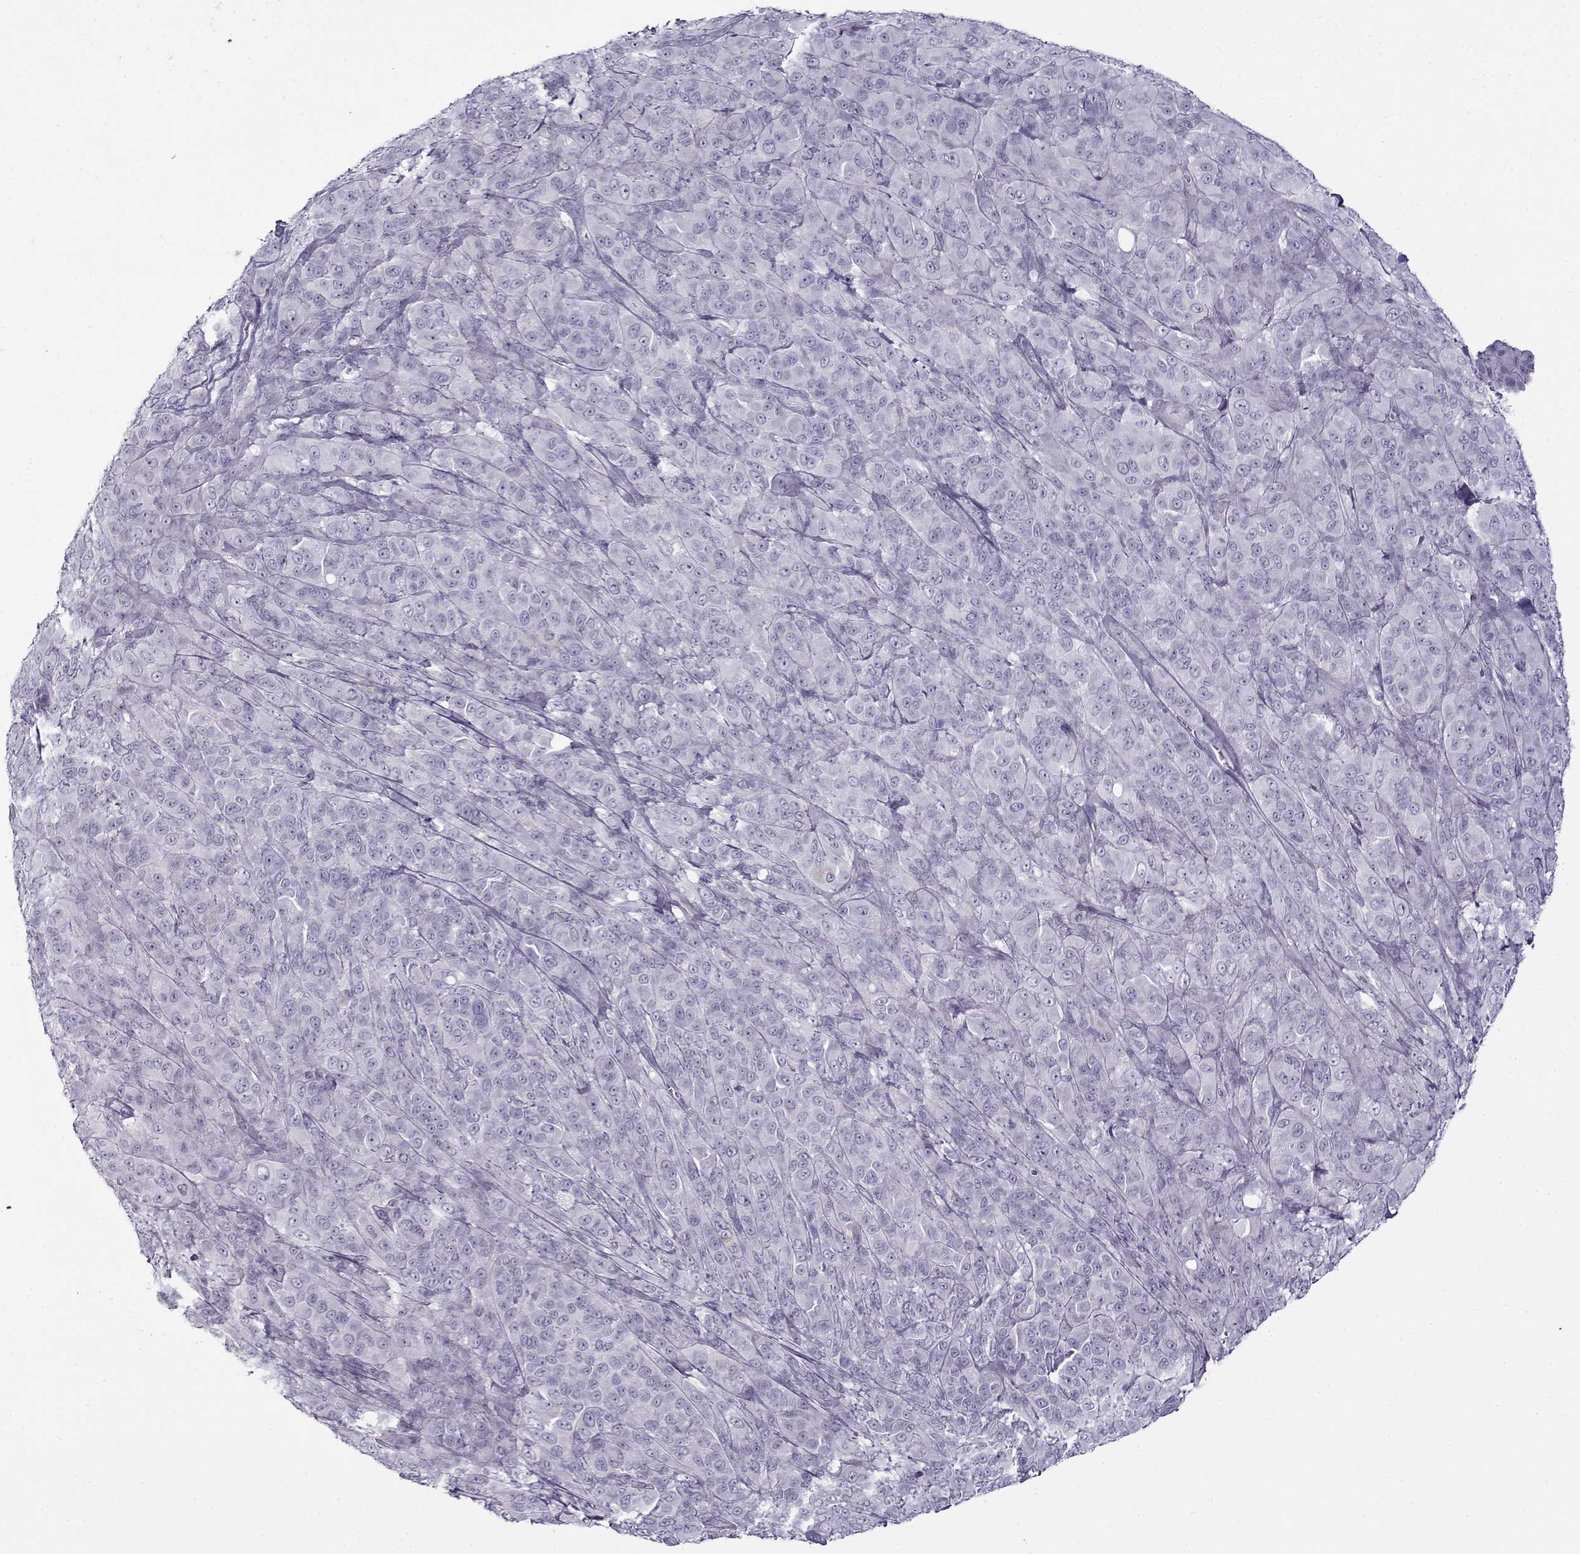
{"staining": {"intensity": "negative", "quantity": "none", "location": "none"}, "tissue": "melanoma", "cell_type": "Tumor cells", "image_type": "cancer", "snomed": [{"axis": "morphology", "description": "Malignant melanoma, NOS"}, {"axis": "topography", "description": "Skin"}], "caption": "Immunohistochemical staining of melanoma displays no significant expression in tumor cells.", "gene": "GTSF1L", "patient": {"sex": "female", "age": 87}}